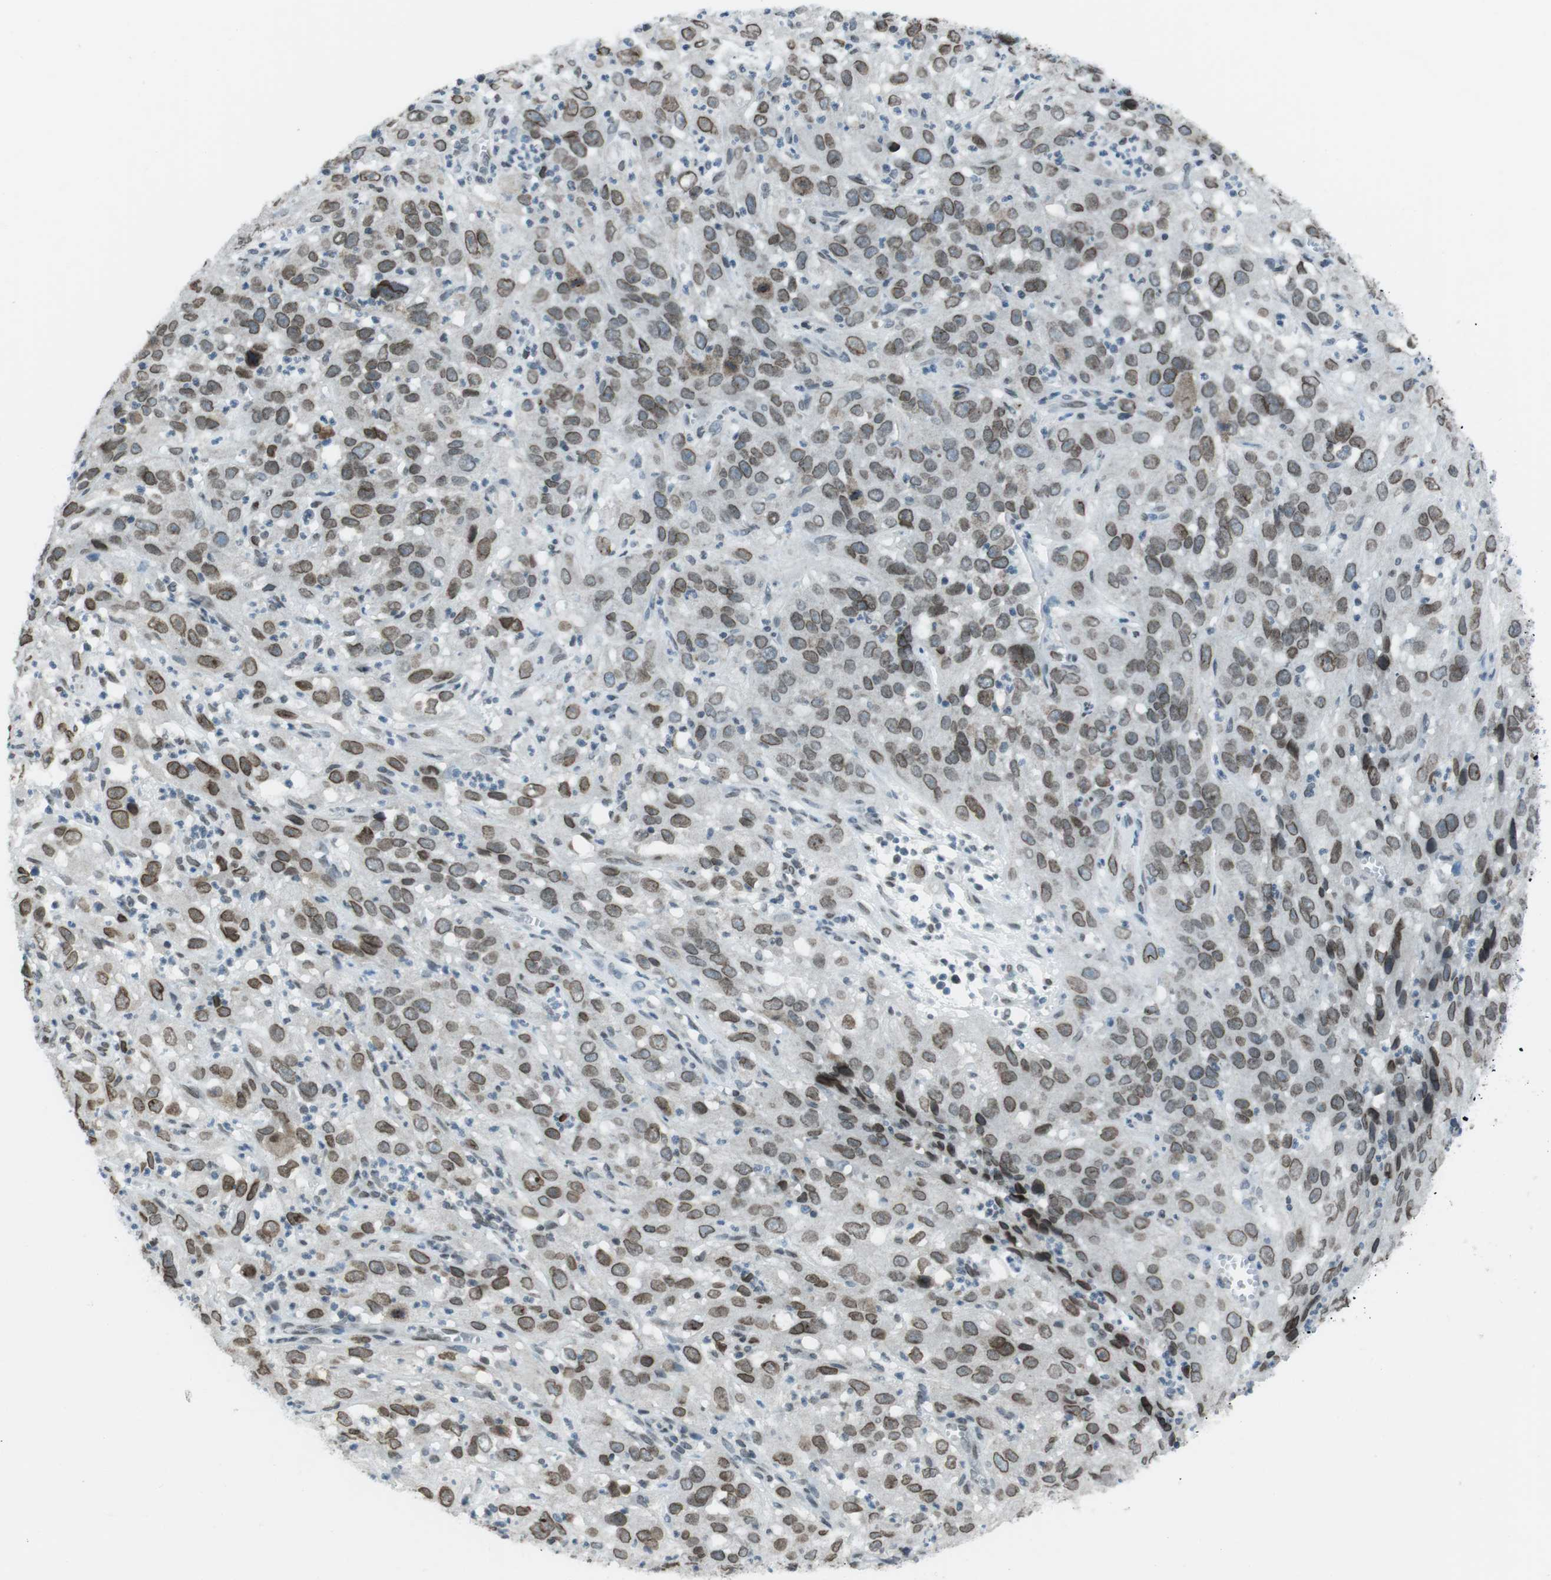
{"staining": {"intensity": "strong", "quantity": ">75%", "location": "cytoplasmic/membranous,nuclear"}, "tissue": "cervical cancer", "cell_type": "Tumor cells", "image_type": "cancer", "snomed": [{"axis": "morphology", "description": "Squamous cell carcinoma, NOS"}, {"axis": "topography", "description": "Cervix"}], "caption": "The image shows a brown stain indicating the presence of a protein in the cytoplasmic/membranous and nuclear of tumor cells in squamous cell carcinoma (cervical).", "gene": "MAD1L1", "patient": {"sex": "female", "age": 32}}